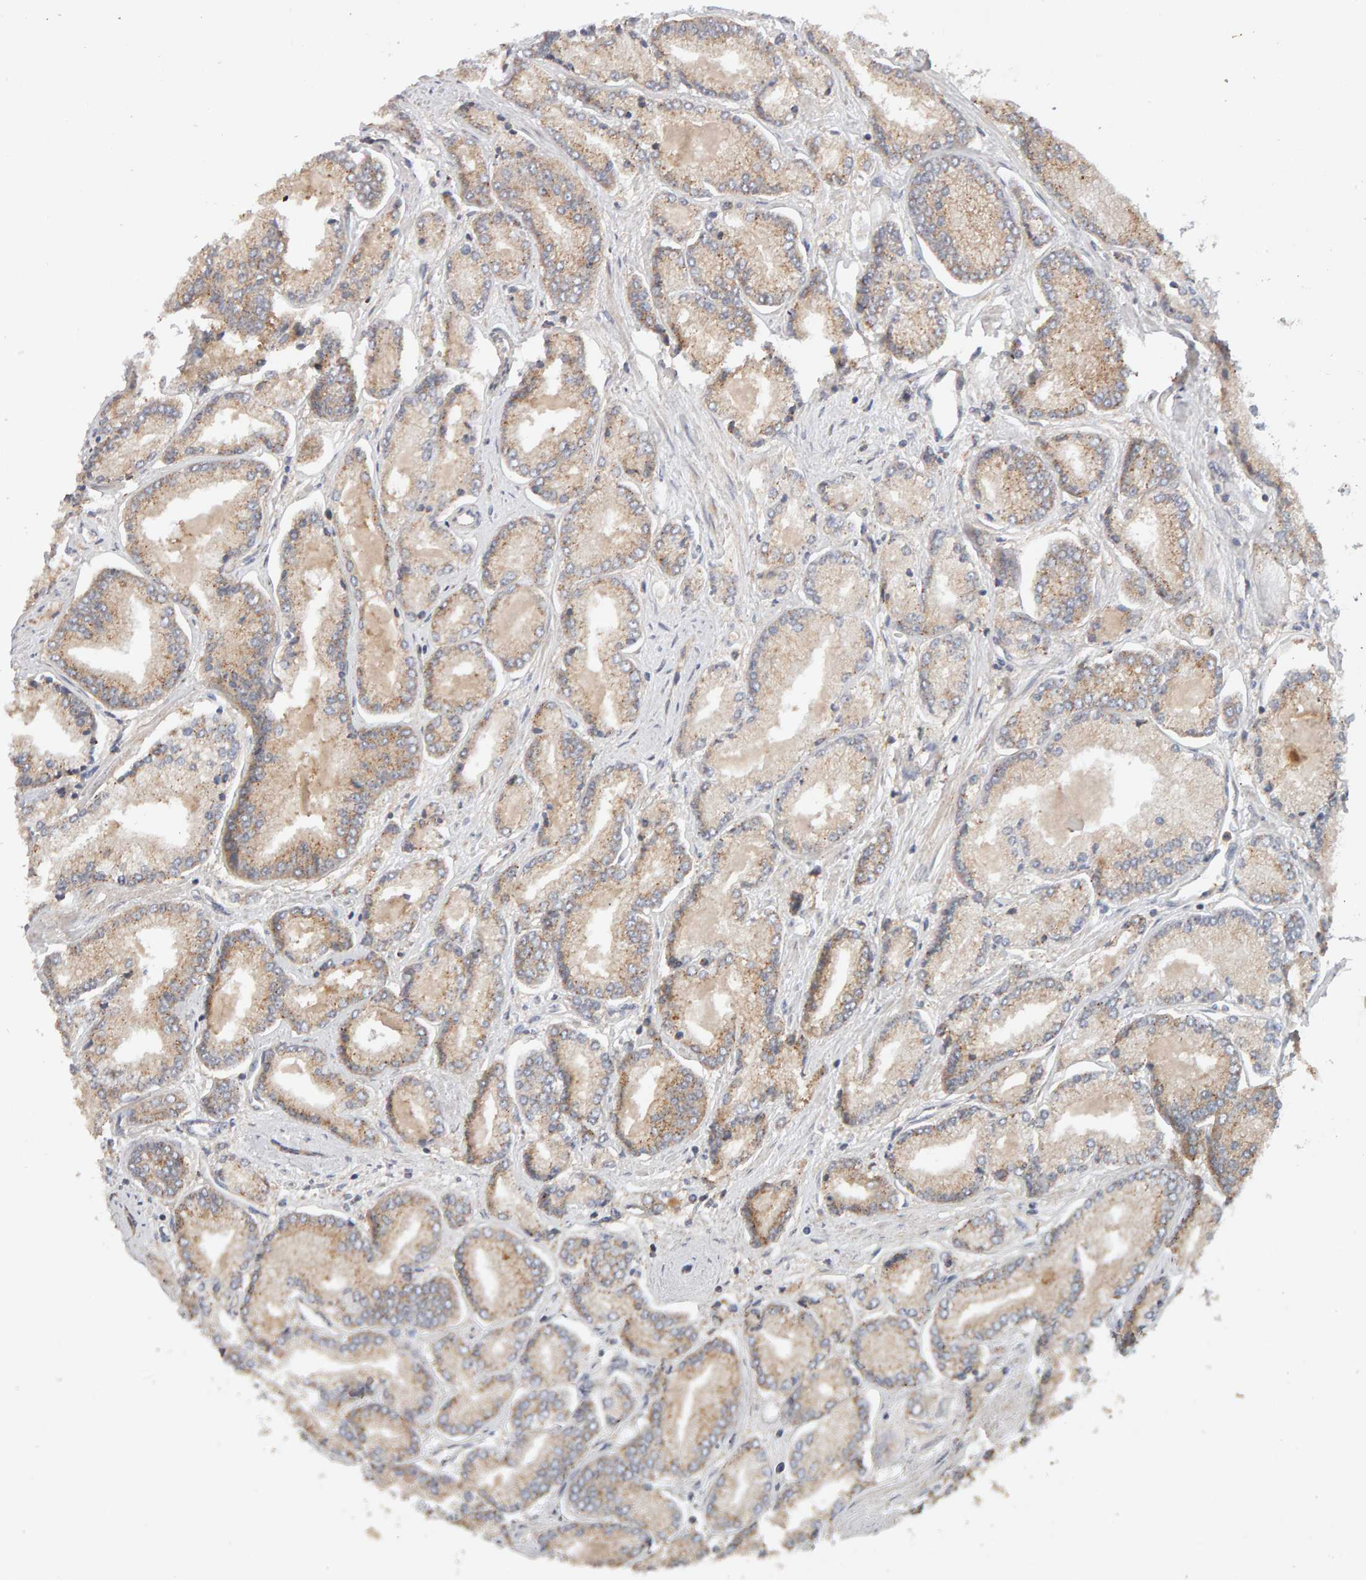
{"staining": {"intensity": "weak", "quantity": ">75%", "location": "cytoplasmic/membranous"}, "tissue": "prostate cancer", "cell_type": "Tumor cells", "image_type": "cancer", "snomed": [{"axis": "morphology", "description": "Adenocarcinoma, Low grade"}, {"axis": "topography", "description": "Prostate"}], "caption": "Prostate cancer stained with a brown dye exhibits weak cytoplasmic/membranous positive positivity in about >75% of tumor cells.", "gene": "DNAJC7", "patient": {"sex": "male", "age": 52}}